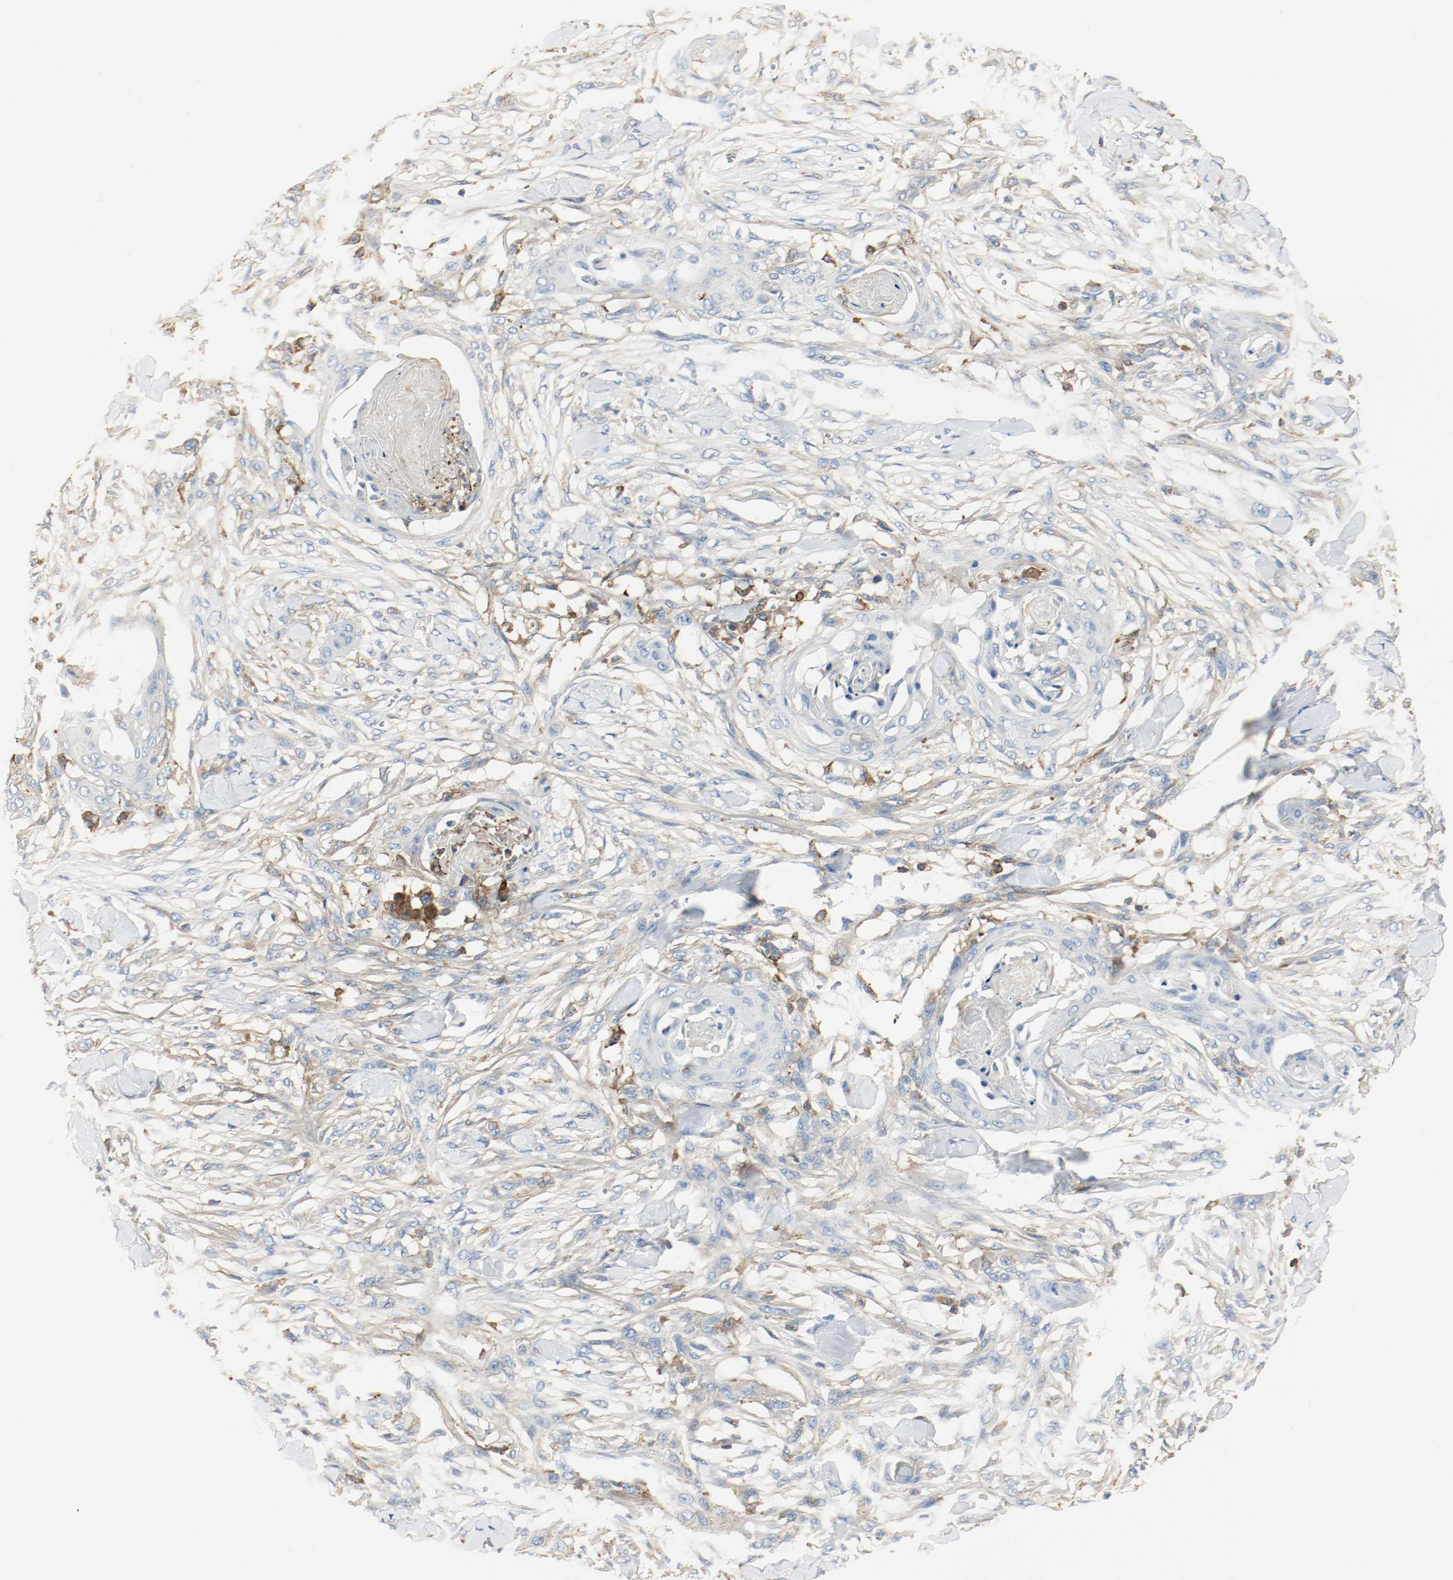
{"staining": {"intensity": "negative", "quantity": "none", "location": "none"}, "tissue": "skin cancer", "cell_type": "Tumor cells", "image_type": "cancer", "snomed": [{"axis": "morphology", "description": "Normal tissue, NOS"}, {"axis": "morphology", "description": "Squamous cell carcinoma, NOS"}, {"axis": "topography", "description": "Skin"}], "caption": "Tumor cells are negative for brown protein staining in skin cancer (squamous cell carcinoma). (Immunohistochemistry, brightfield microscopy, high magnification).", "gene": "ARPC1B", "patient": {"sex": "female", "age": 59}}